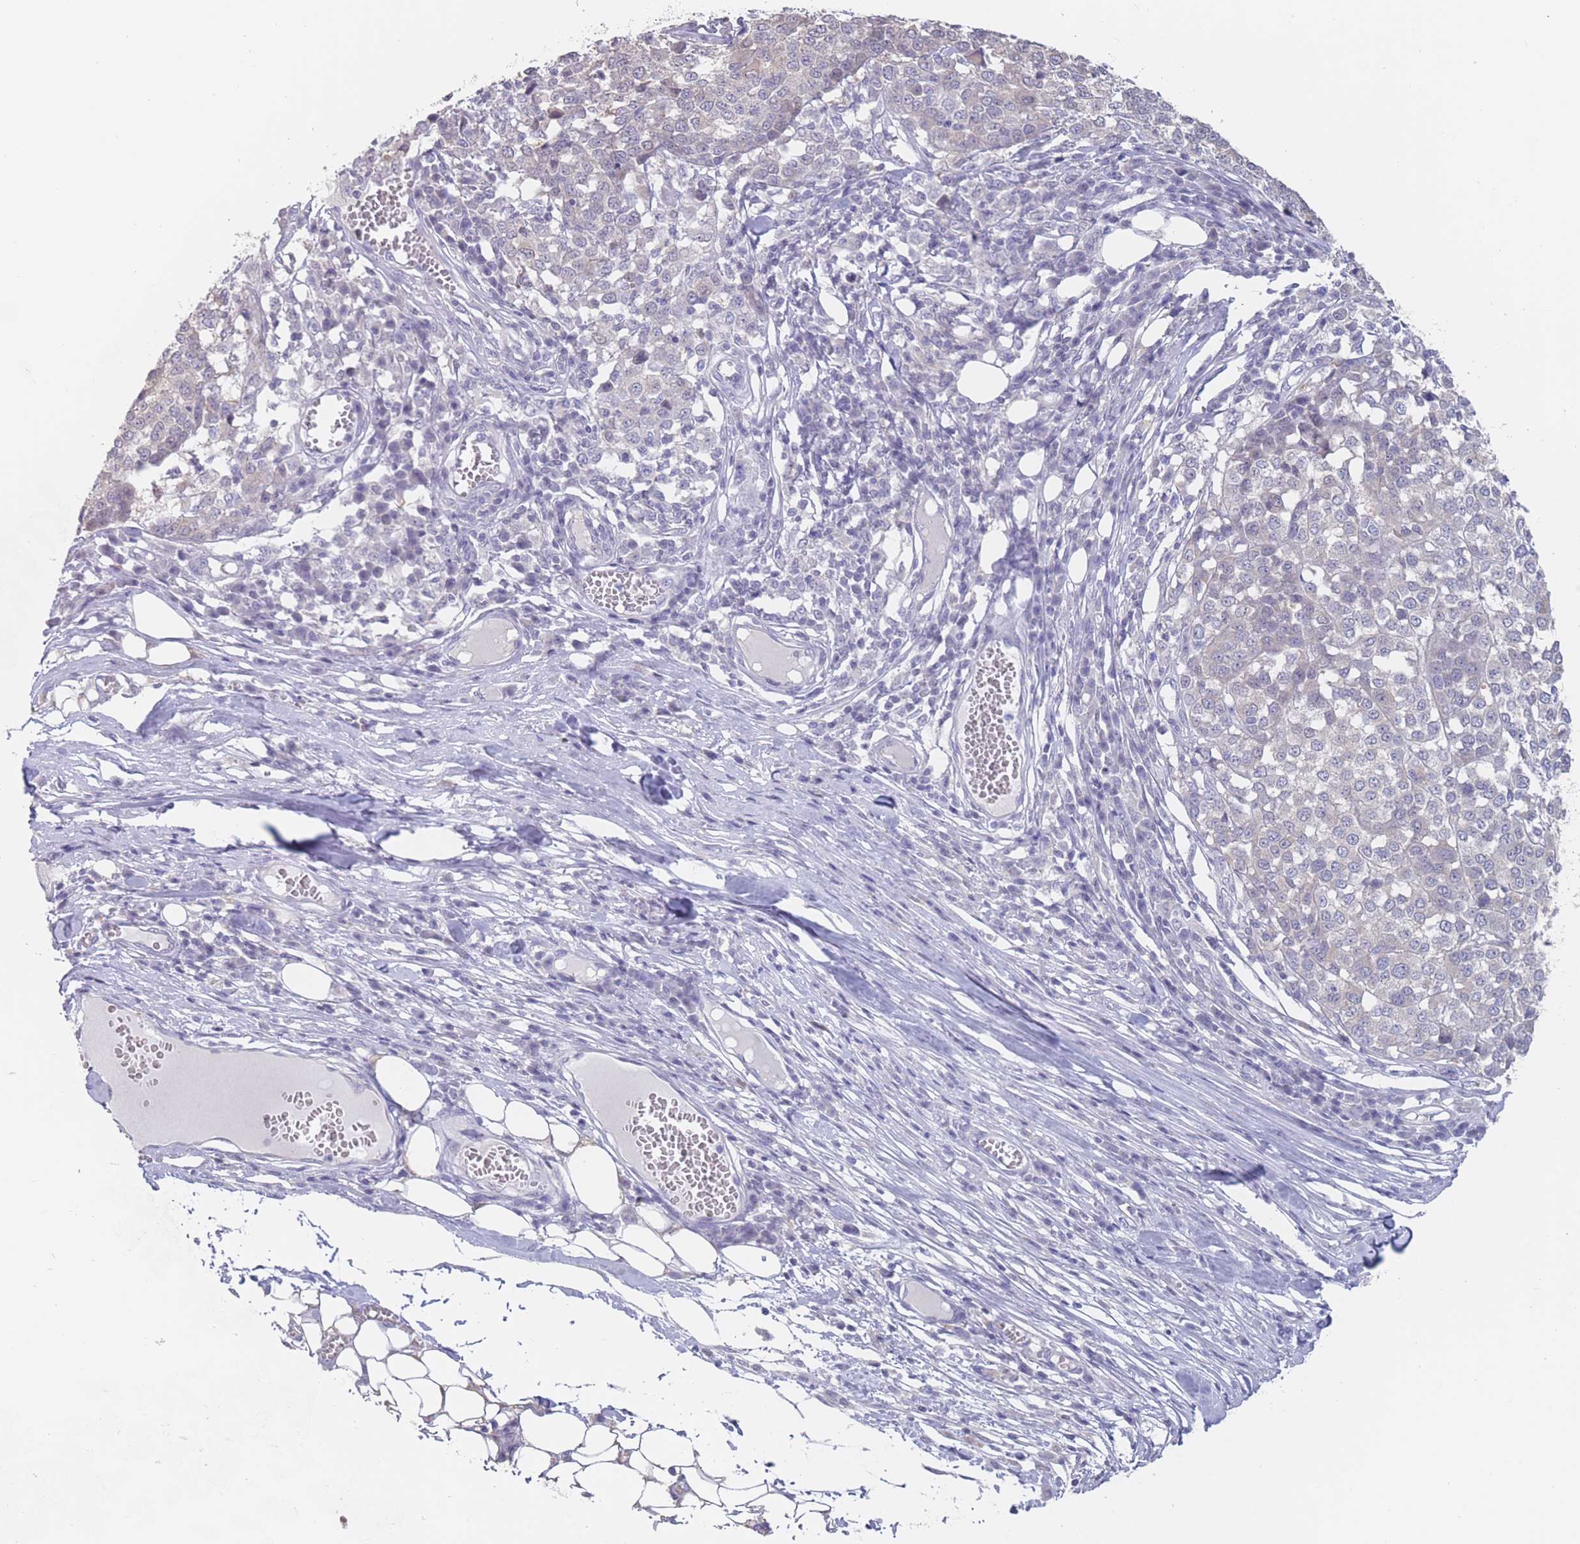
{"staining": {"intensity": "negative", "quantity": "none", "location": "none"}, "tissue": "melanoma", "cell_type": "Tumor cells", "image_type": "cancer", "snomed": [{"axis": "morphology", "description": "Malignant melanoma, Metastatic site"}, {"axis": "topography", "description": "Lymph node"}], "caption": "High magnification brightfield microscopy of melanoma stained with DAB (brown) and counterstained with hematoxylin (blue): tumor cells show no significant staining.", "gene": "CYP51A1", "patient": {"sex": "male", "age": 44}}